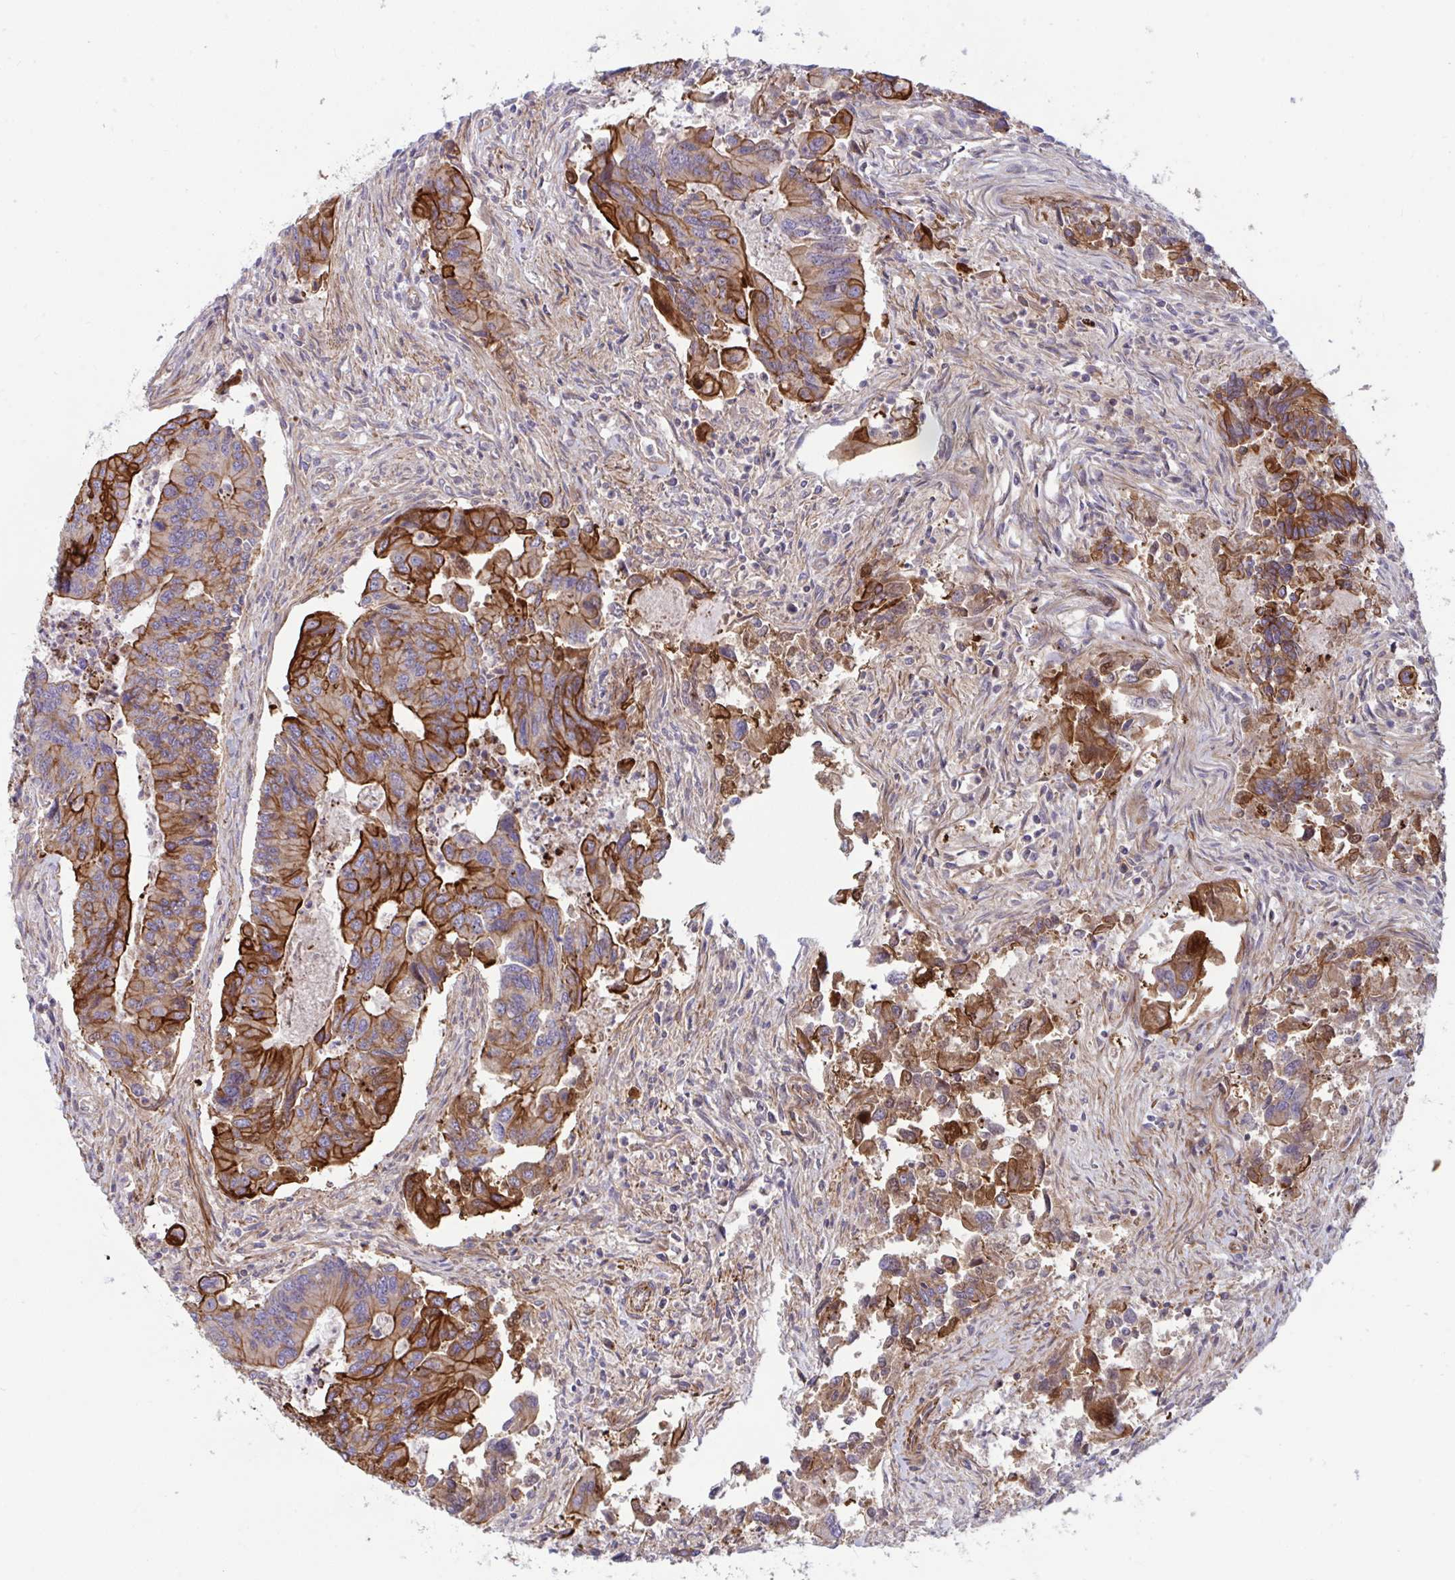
{"staining": {"intensity": "strong", "quantity": "25%-75%", "location": "cytoplasmic/membranous"}, "tissue": "colorectal cancer", "cell_type": "Tumor cells", "image_type": "cancer", "snomed": [{"axis": "morphology", "description": "Adenocarcinoma, NOS"}, {"axis": "topography", "description": "Colon"}], "caption": "Immunohistochemistry (IHC) image of human colorectal cancer (adenocarcinoma) stained for a protein (brown), which reveals high levels of strong cytoplasmic/membranous staining in approximately 25%-75% of tumor cells.", "gene": "TANK", "patient": {"sex": "female", "age": 67}}